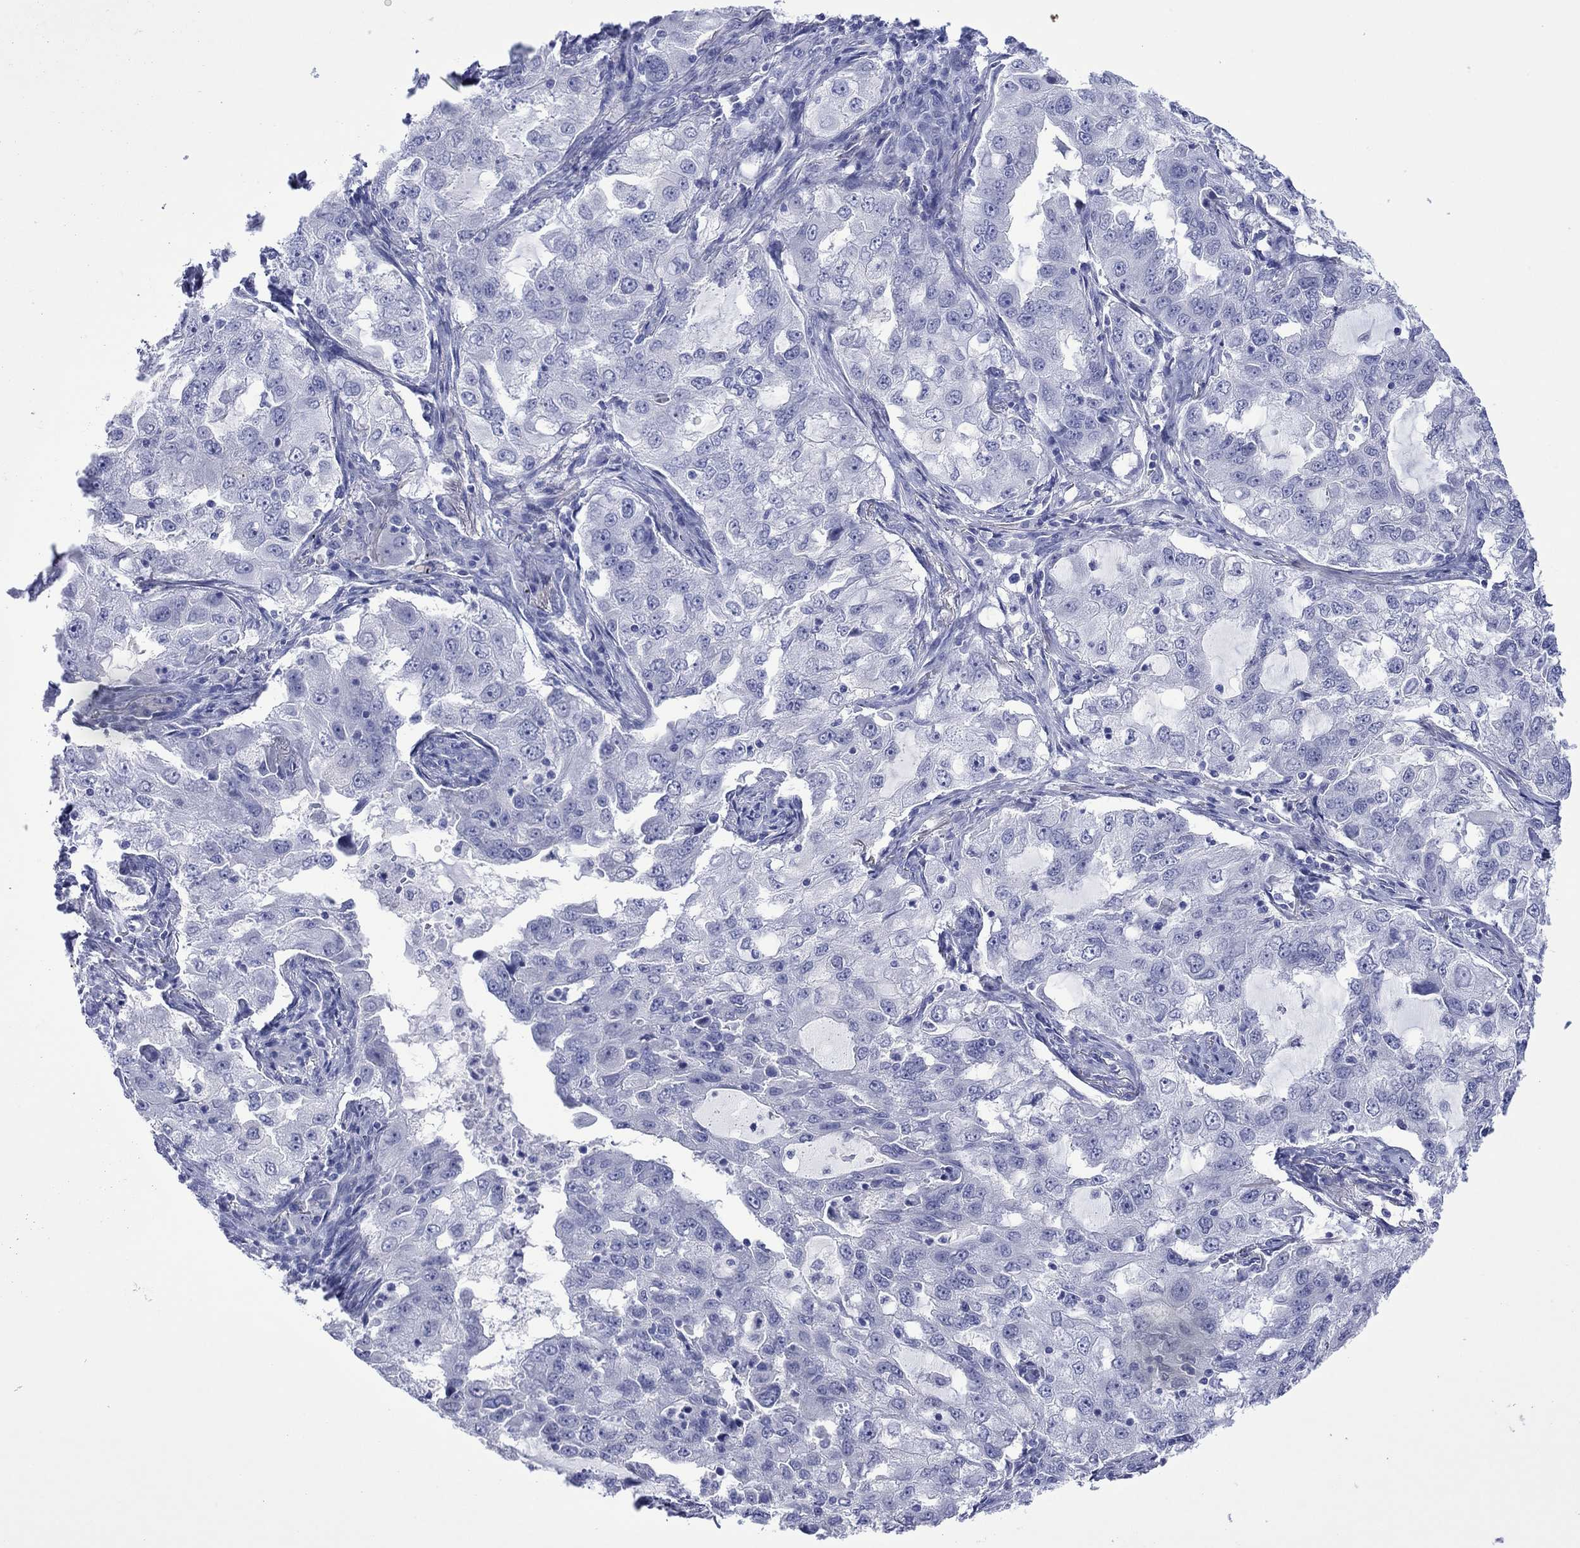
{"staining": {"intensity": "negative", "quantity": "none", "location": "none"}, "tissue": "lung cancer", "cell_type": "Tumor cells", "image_type": "cancer", "snomed": [{"axis": "morphology", "description": "Adenocarcinoma, NOS"}, {"axis": "topography", "description": "Lung"}], "caption": "Immunohistochemical staining of adenocarcinoma (lung) demonstrates no significant positivity in tumor cells. (DAB IHC, high magnification).", "gene": "MLANA", "patient": {"sex": "female", "age": 61}}